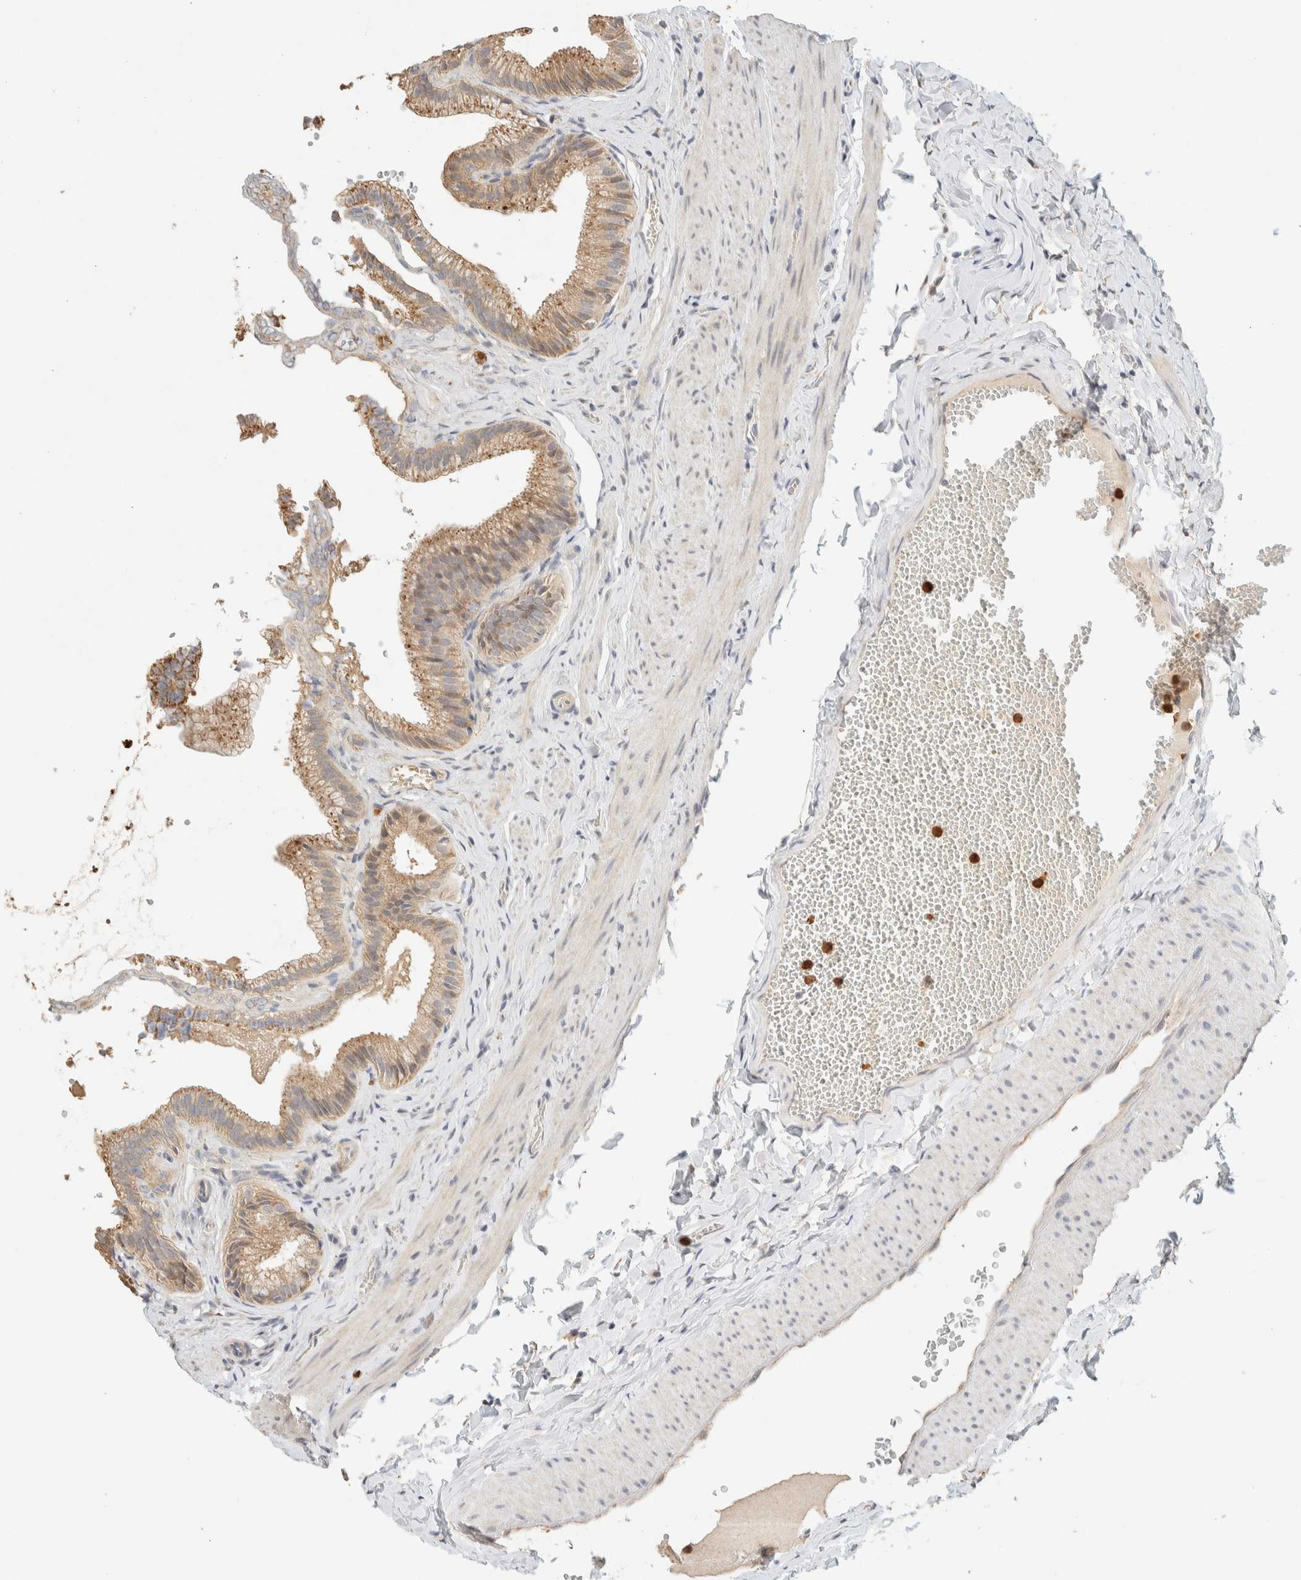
{"staining": {"intensity": "moderate", "quantity": ">75%", "location": "cytoplasmic/membranous"}, "tissue": "gallbladder", "cell_type": "Glandular cells", "image_type": "normal", "snomed": [{"axis": "morphology", "description": "Normal tissue, NOS"}, {"axis": "topography", "description": "Gallbladder"}], "caption": "A brown stain shows moderate cytoplasmic/membranous expression of a protein in glandular cells of unremarkable gallbladder. (DAB (3,3'-diaminobenzidine) IHC with brightfield microscopy, high magnification).", "gene": "TTC3", "patient": {"sex": "male", "age": 38}}